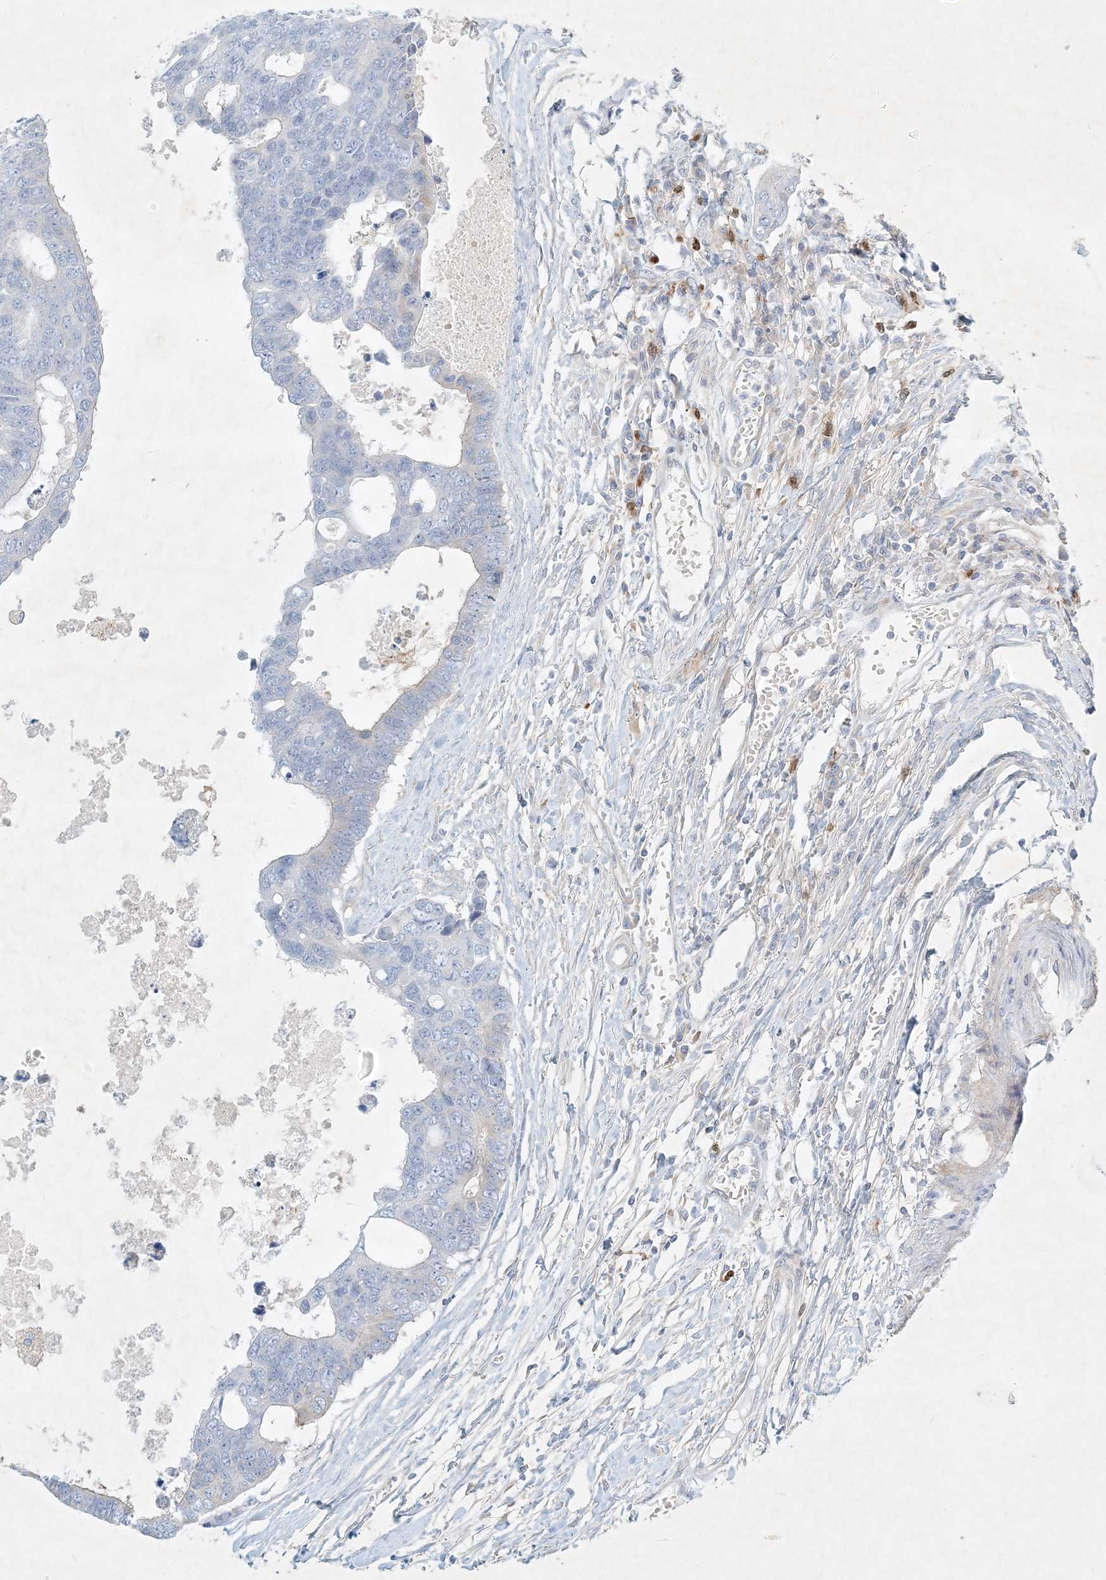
{"staining": {"intensity": "negative", "quantity": "none", "location": "none"}, "tissue": "colorectal cancer", "cell_type": "Tumor cells", "image_type": "cancer", "snomed": [{"axis": "morphology", "description": "Adenocarcinoma, NOS"}, {"axis": "topography", "description": "Rectum"}], "caption": "Micrograph shows no significant protein expression in tumor cells of colorectal adenocarcinoma. Nuclei are stained in blue.", "gene": "STK11IP", "patient": {"sex": "male", "age": 84}}